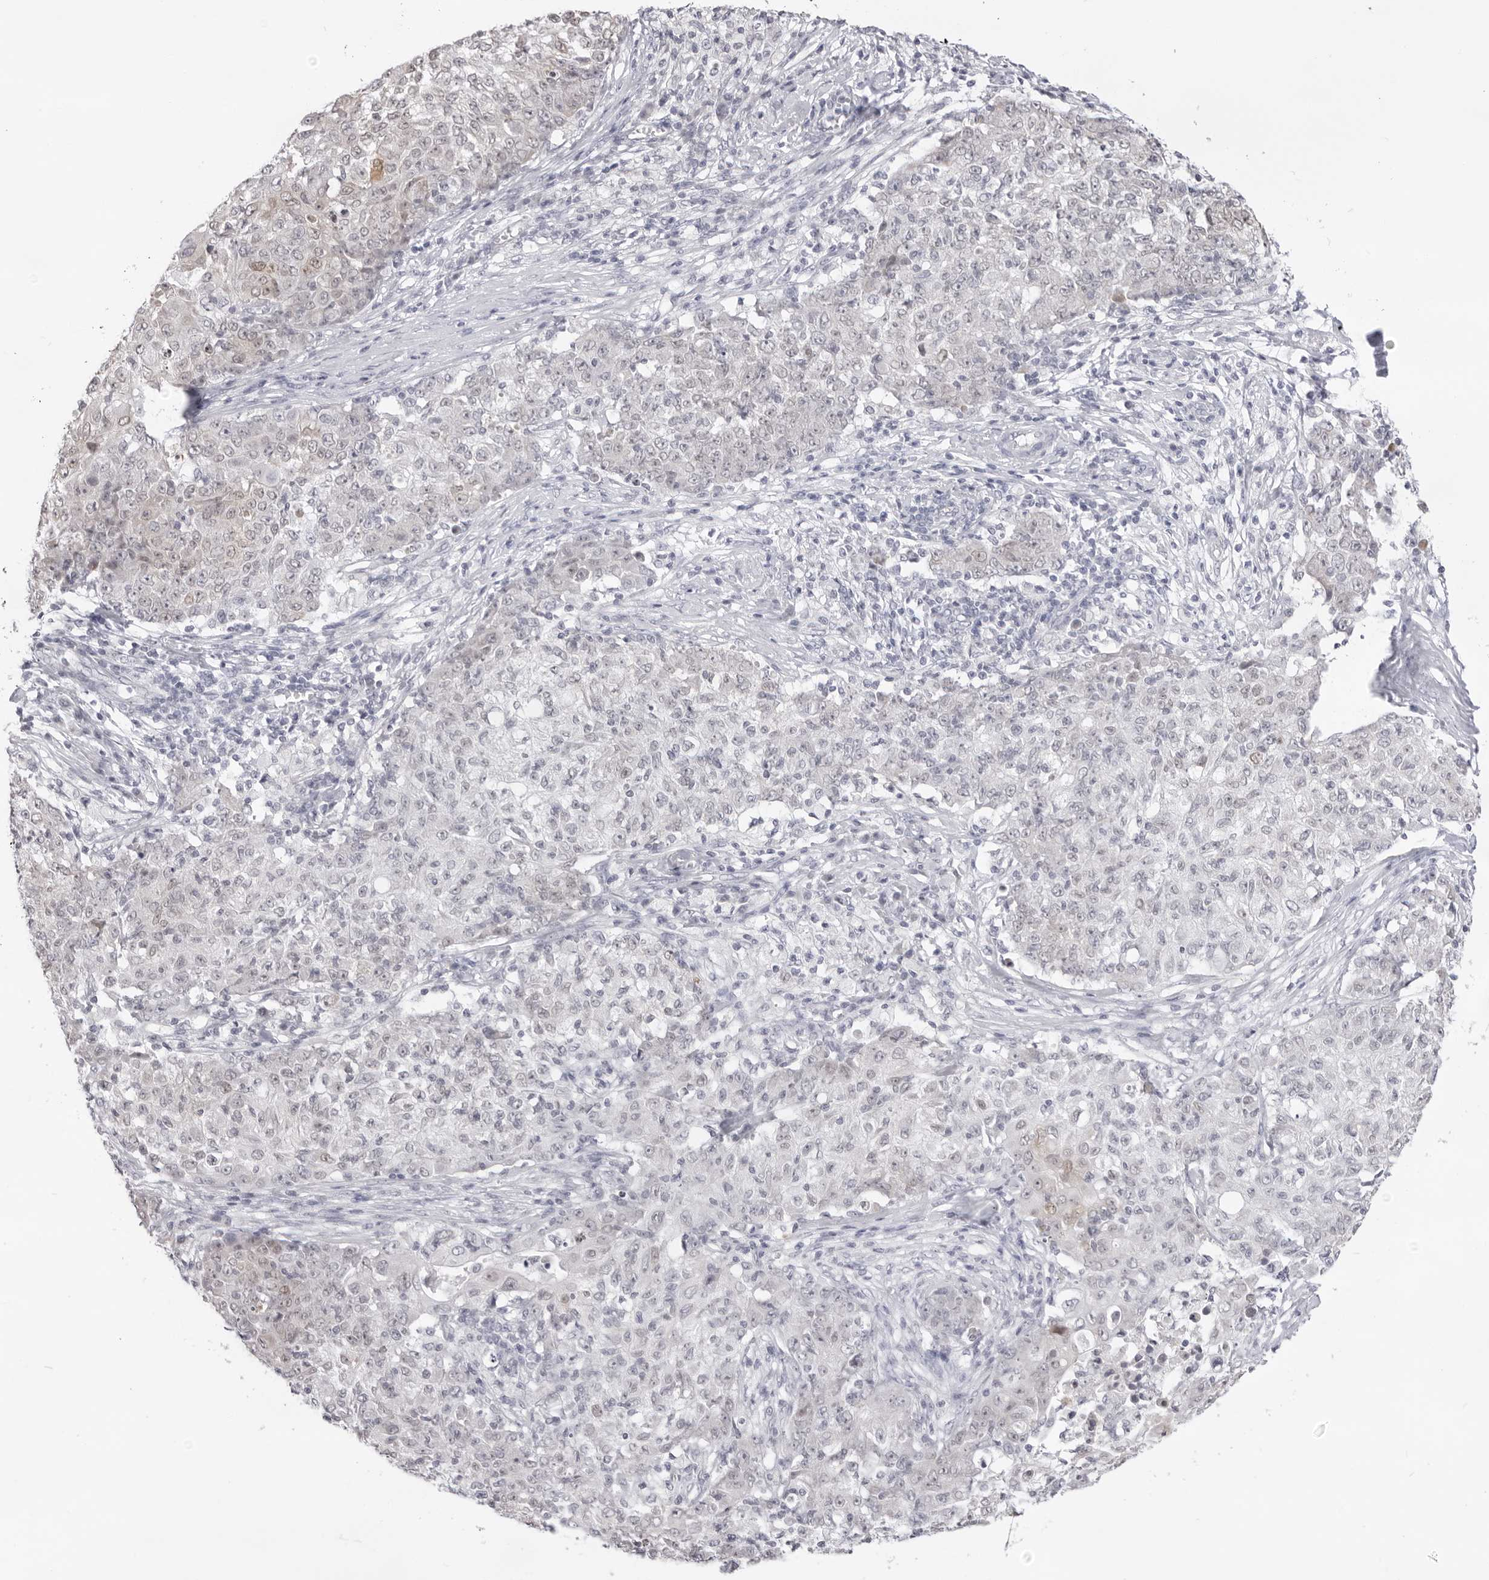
{"staining": {"intensity": "negative", "quantity": "none", "location": "none"}, "tissue": "ovarian cancer", "cell_type": "Tumor cells", "image_type": "cancer", "snomed": [{"axis": "morphology", "description": "Carcinoma, endometroid"}, {"axis": "topography", "description": "Ovary"}], "caption": "Immunohistochemical staining of human ovarian cancer (endometroid carcinoma) displays no significant staining in tumor cells.", "gene": "FDPS", "patient": {"sex": "female", "age": 42}}